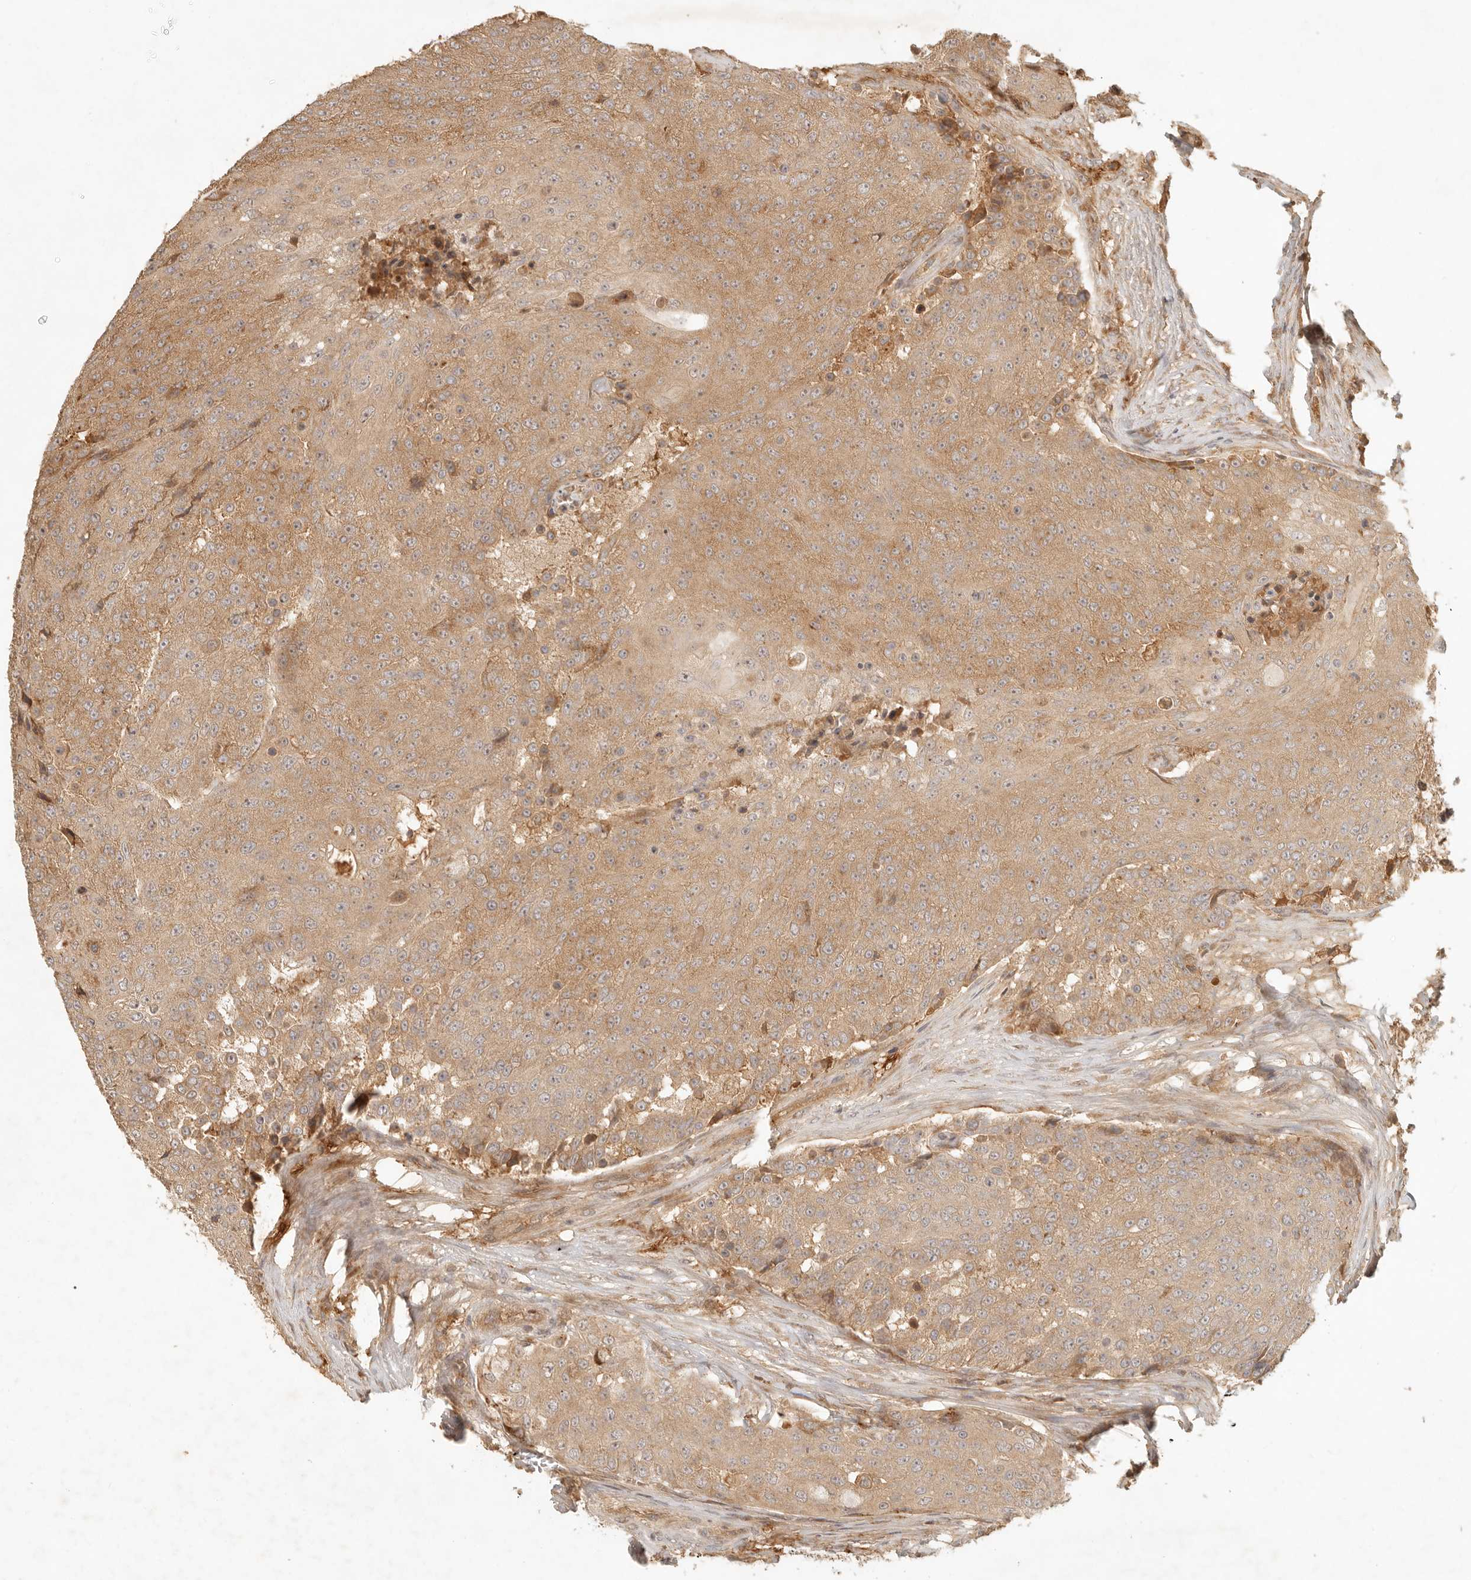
{"staining": {"intensity": "moderate", "quantity": ">75%", "location": "cytoplasmic/membranous"}, "tissue": "urothelial cancer", "cell_type": "Tumor cells", "image_type": "cancer", "snomed": [{"axis": "morphology", "description": "Urothelial carcinoma, High grade"}, {"axis": "topography", "description": "Urinary bladder"}], "caption": "Protein staining by IHC demonstrates moderate cytoplasmic/membranous staining in approximately >75% of tumor cells in urothelial cancer. (DAB = brown stain, brightfield microscopy at high magnification).", "gene": "ANKRD61", "patient": {"sex": "female", "age": 63}}